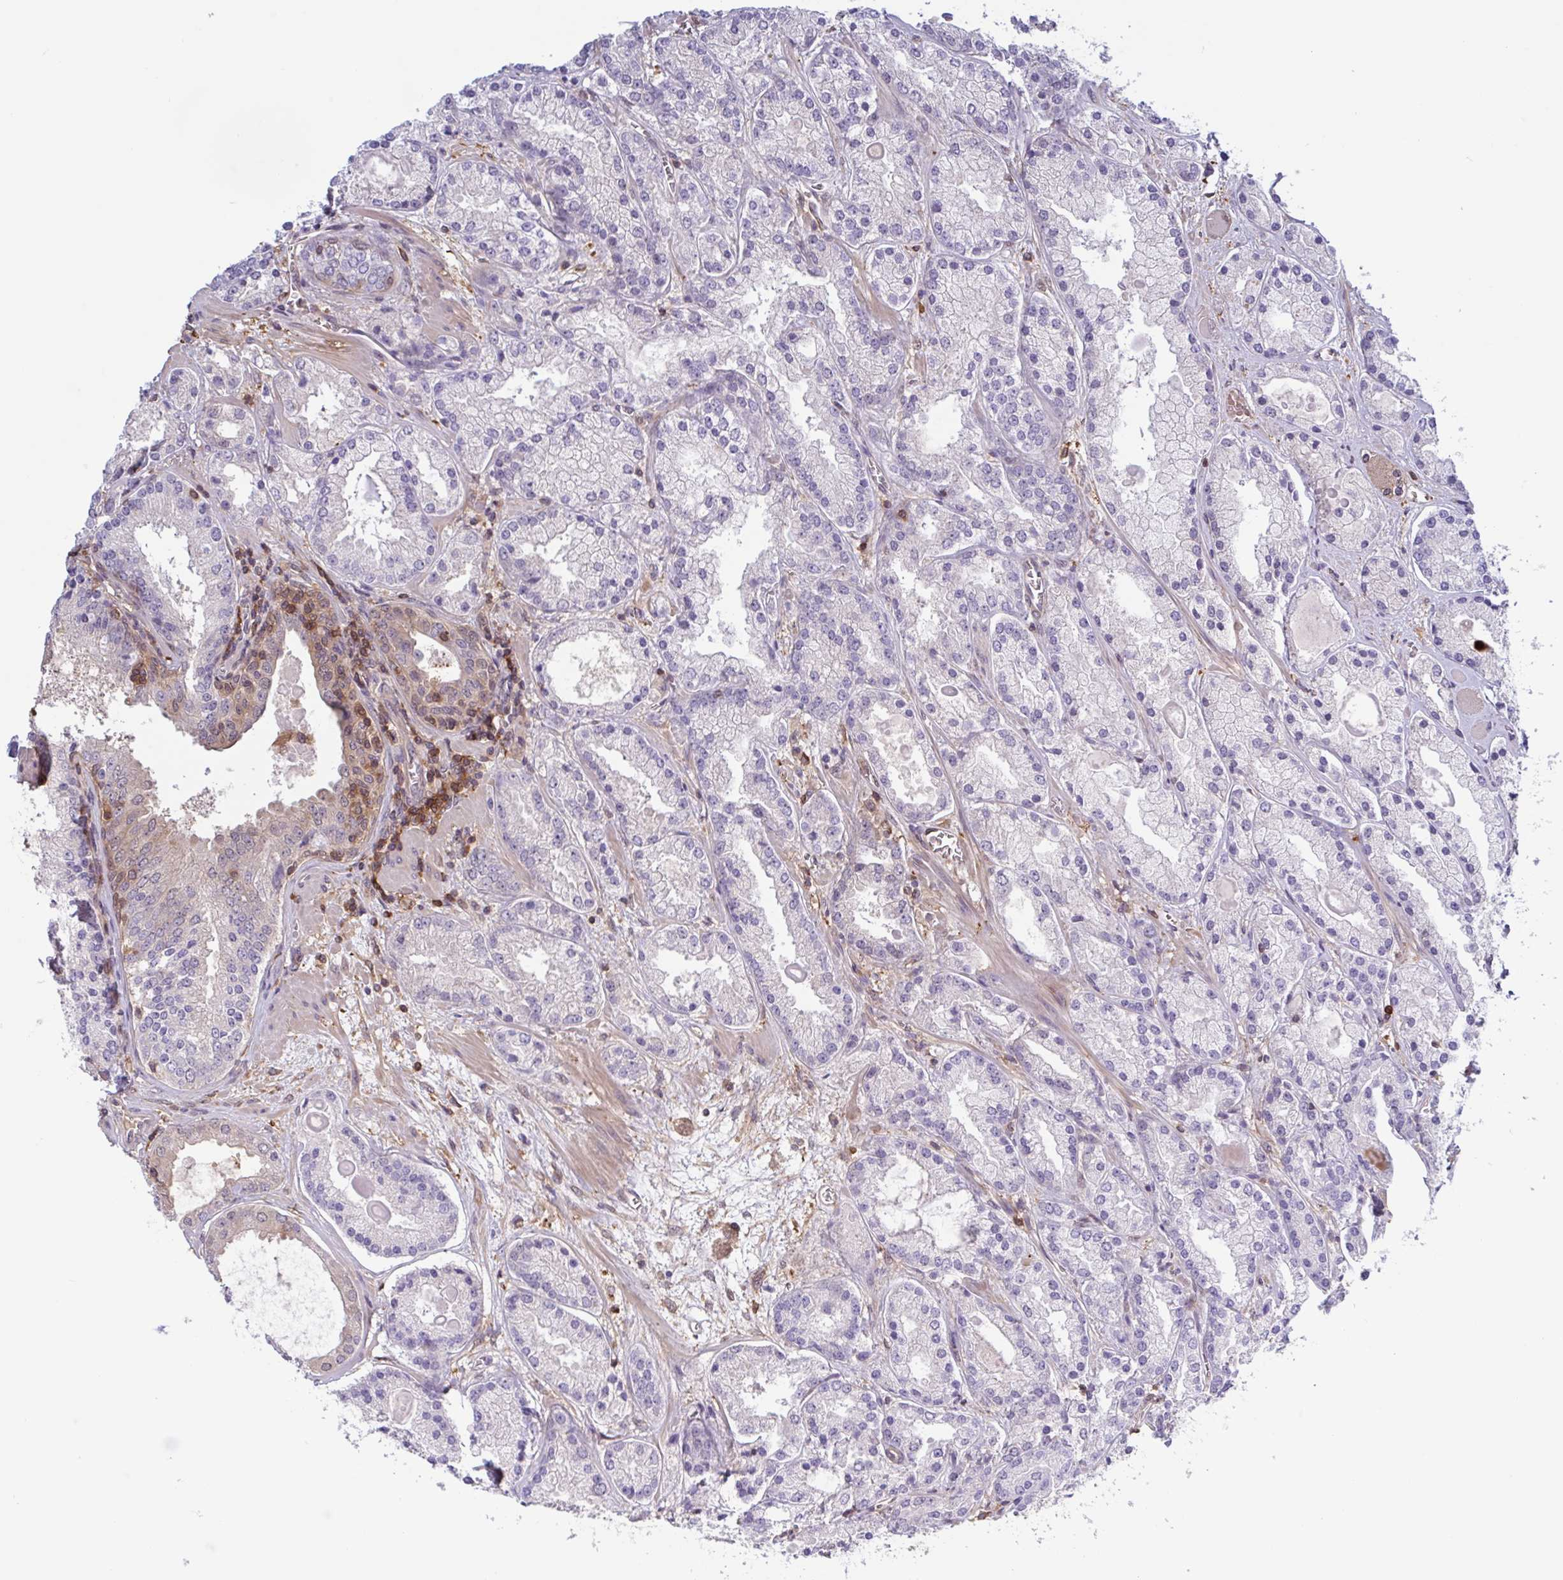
{"staining": {"intensity": "negative", "quantity": "none", "location": "none"}, "tissue": "prostate cancer", "cell_type": "Tumor cells", "image_type": "cancer", "snomed": [{"axis": "morphology", "description": "Adenocarcinoma, High grade"}, {"axis": "topography", "description": "Prostate"}], "caption": "There is no significant expression in tumor cells of prostate adenocarcinoma (high-grade).", "gene": "OTOP2", "patient": {"sex": "male", "age": 67}}